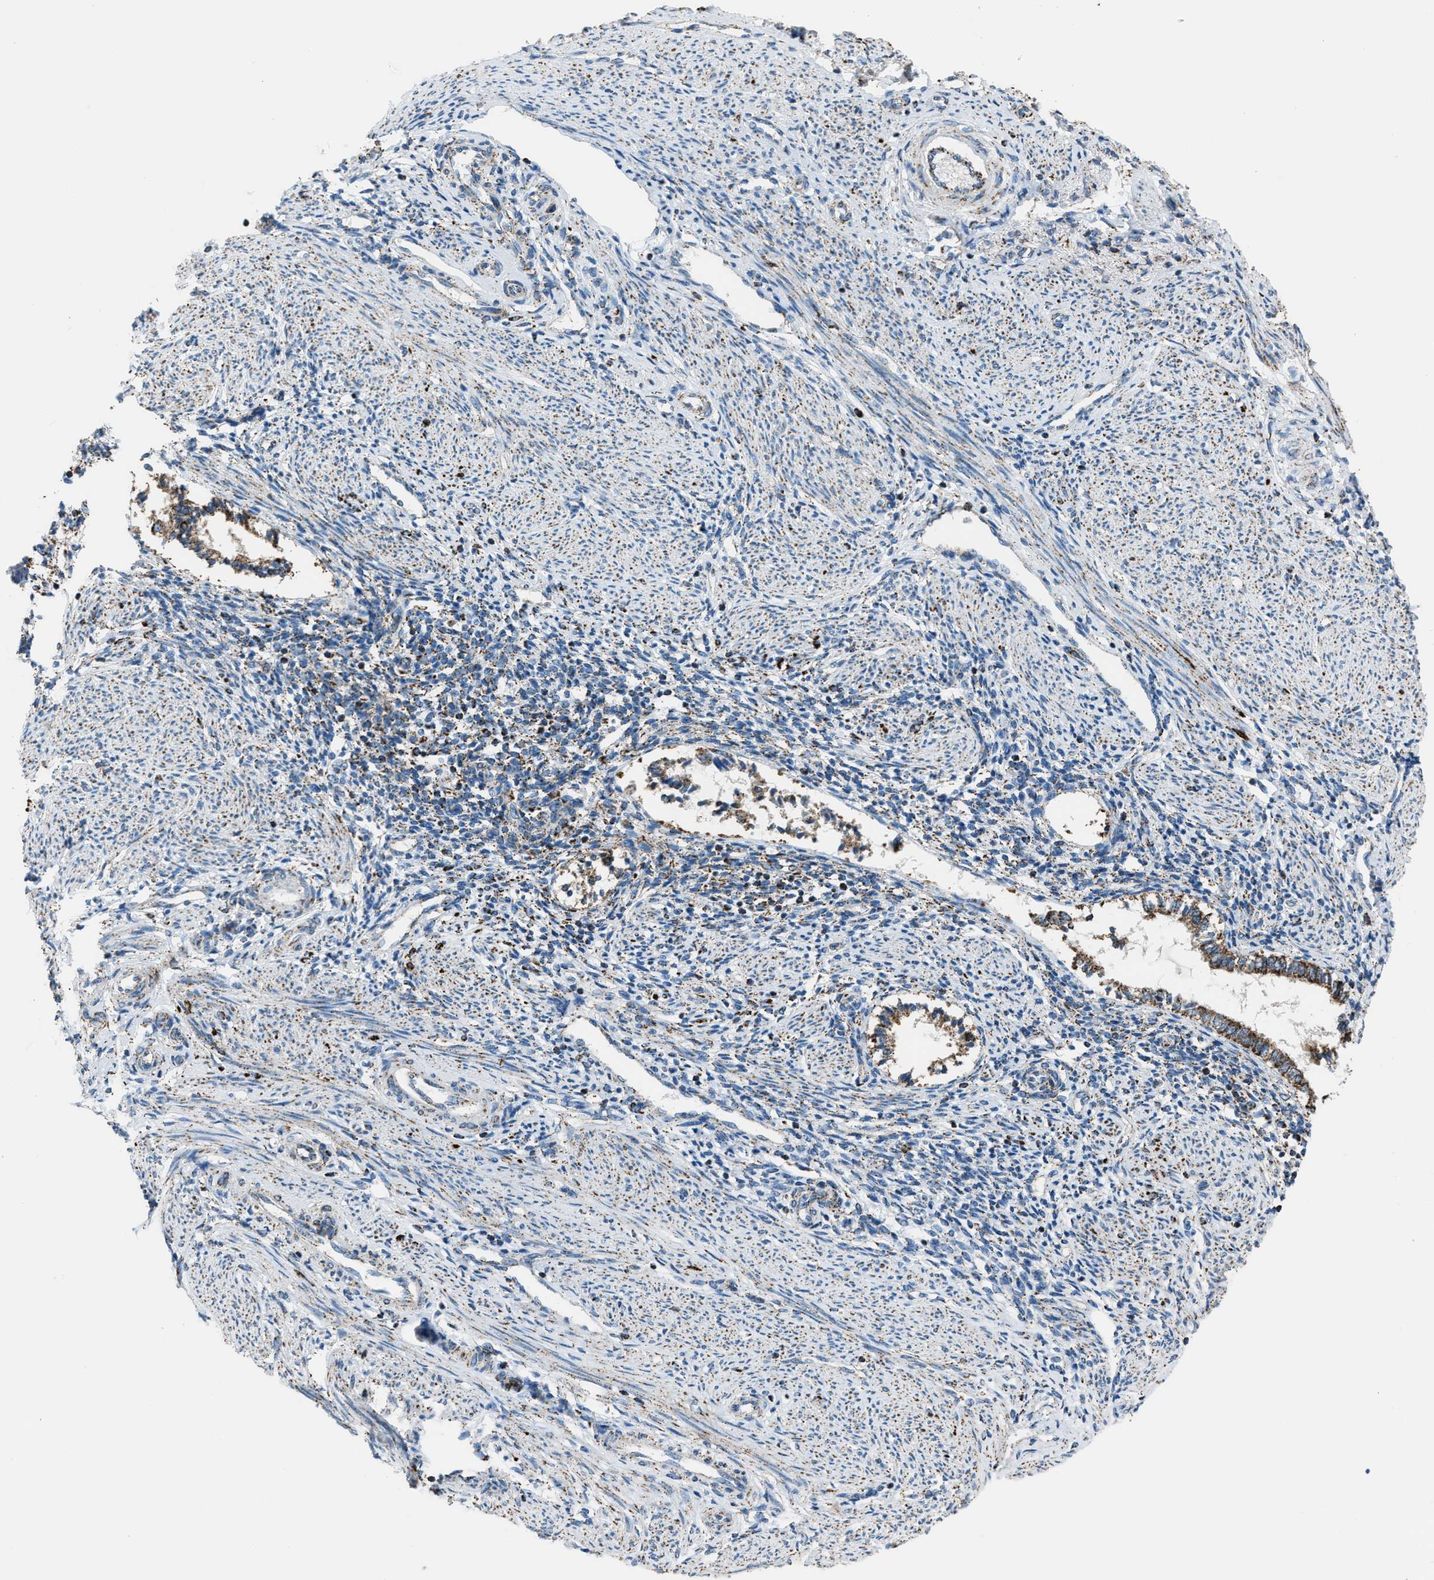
{"staining": {"intensity": "moderate", "quantity": ">75%", "location": "cytoplasmic/membranous"}, "tissue": "endometrium", "cell_type": "Cells in endometrial stroma", "image_type": "normal", "snomed": [{"axis": "morphology", "description": "Normal tissue, NOS"}, {"axis": "topography", "description": "Endometrium"}], "caption": "Immunohistochemical staining of benign endometrium shows medium levels of moderate cytoplasmic/membranous positivity in approximately >75% of cells in endometrial stroma. (Brightfield microscopy of DAB IHC at high magnification).", "gene": "MDH2", "patient": {"sex": "female", "age": 42}}